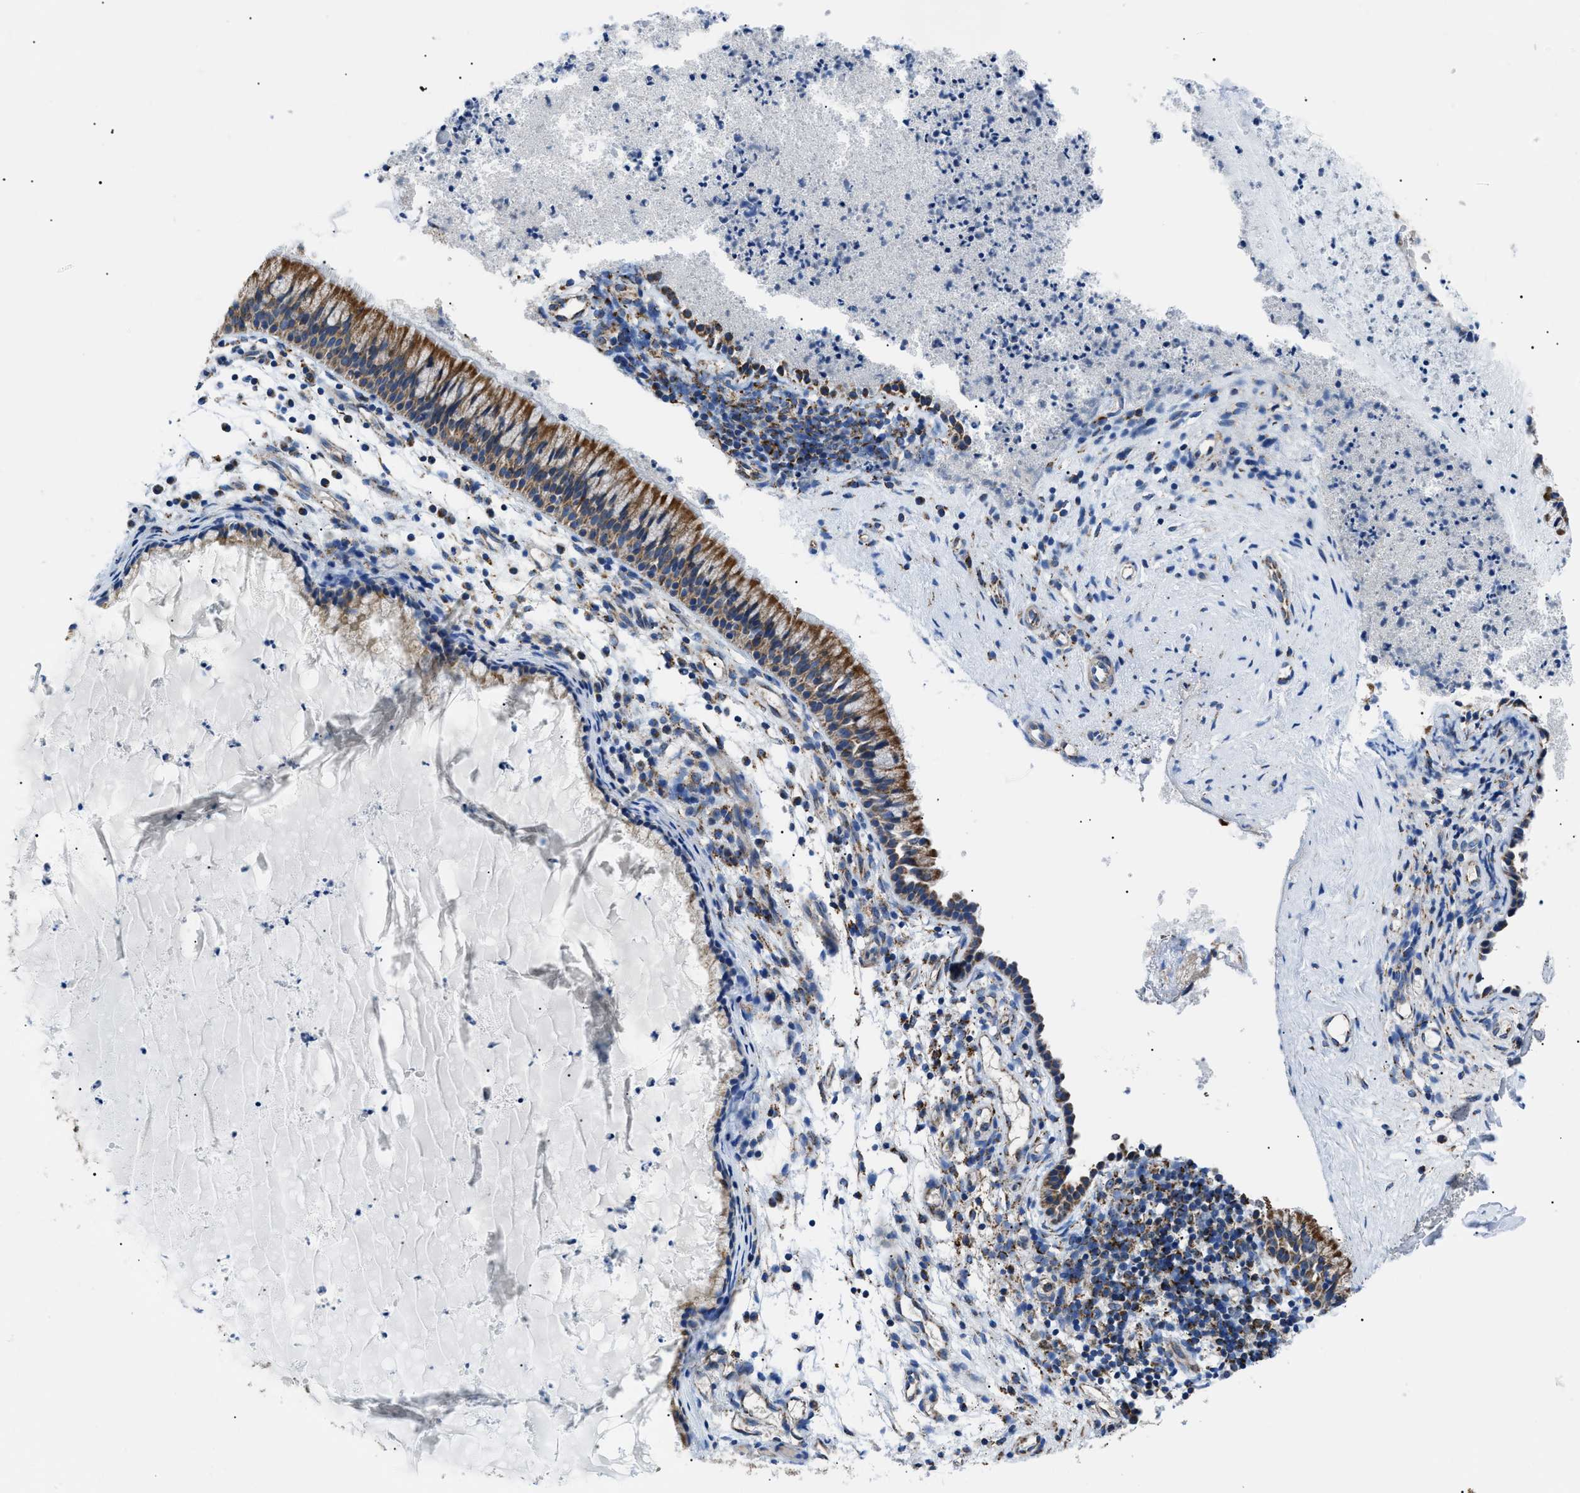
{"staining": {"intensity": "strong", "quantity": "25%-75%", "location": "cytoplasmic/membranous"}, "tissue": "nasopharynx", "cell_type": "Respiratory epithelial cells", "image_type": "normal", "snomed": [{"axis": "morphology", "description": "Normal tissue, NOS"}, {"axis": "topography", "description": "Nasopharynx"}], "caption": "High-magnification brightfield microscopy of normal nasopharynx stained with DAB (3,3'-diaminobenzidine) (brown) and counterstained with hematoxylin (blue). respiratory epithelial cells exhibit strong cytoplasmic/membranous positivity is appreciated in approximately25%-75% of cells.", "gene": "PHB2", "patient": {"sex": "male", "age": 21}}